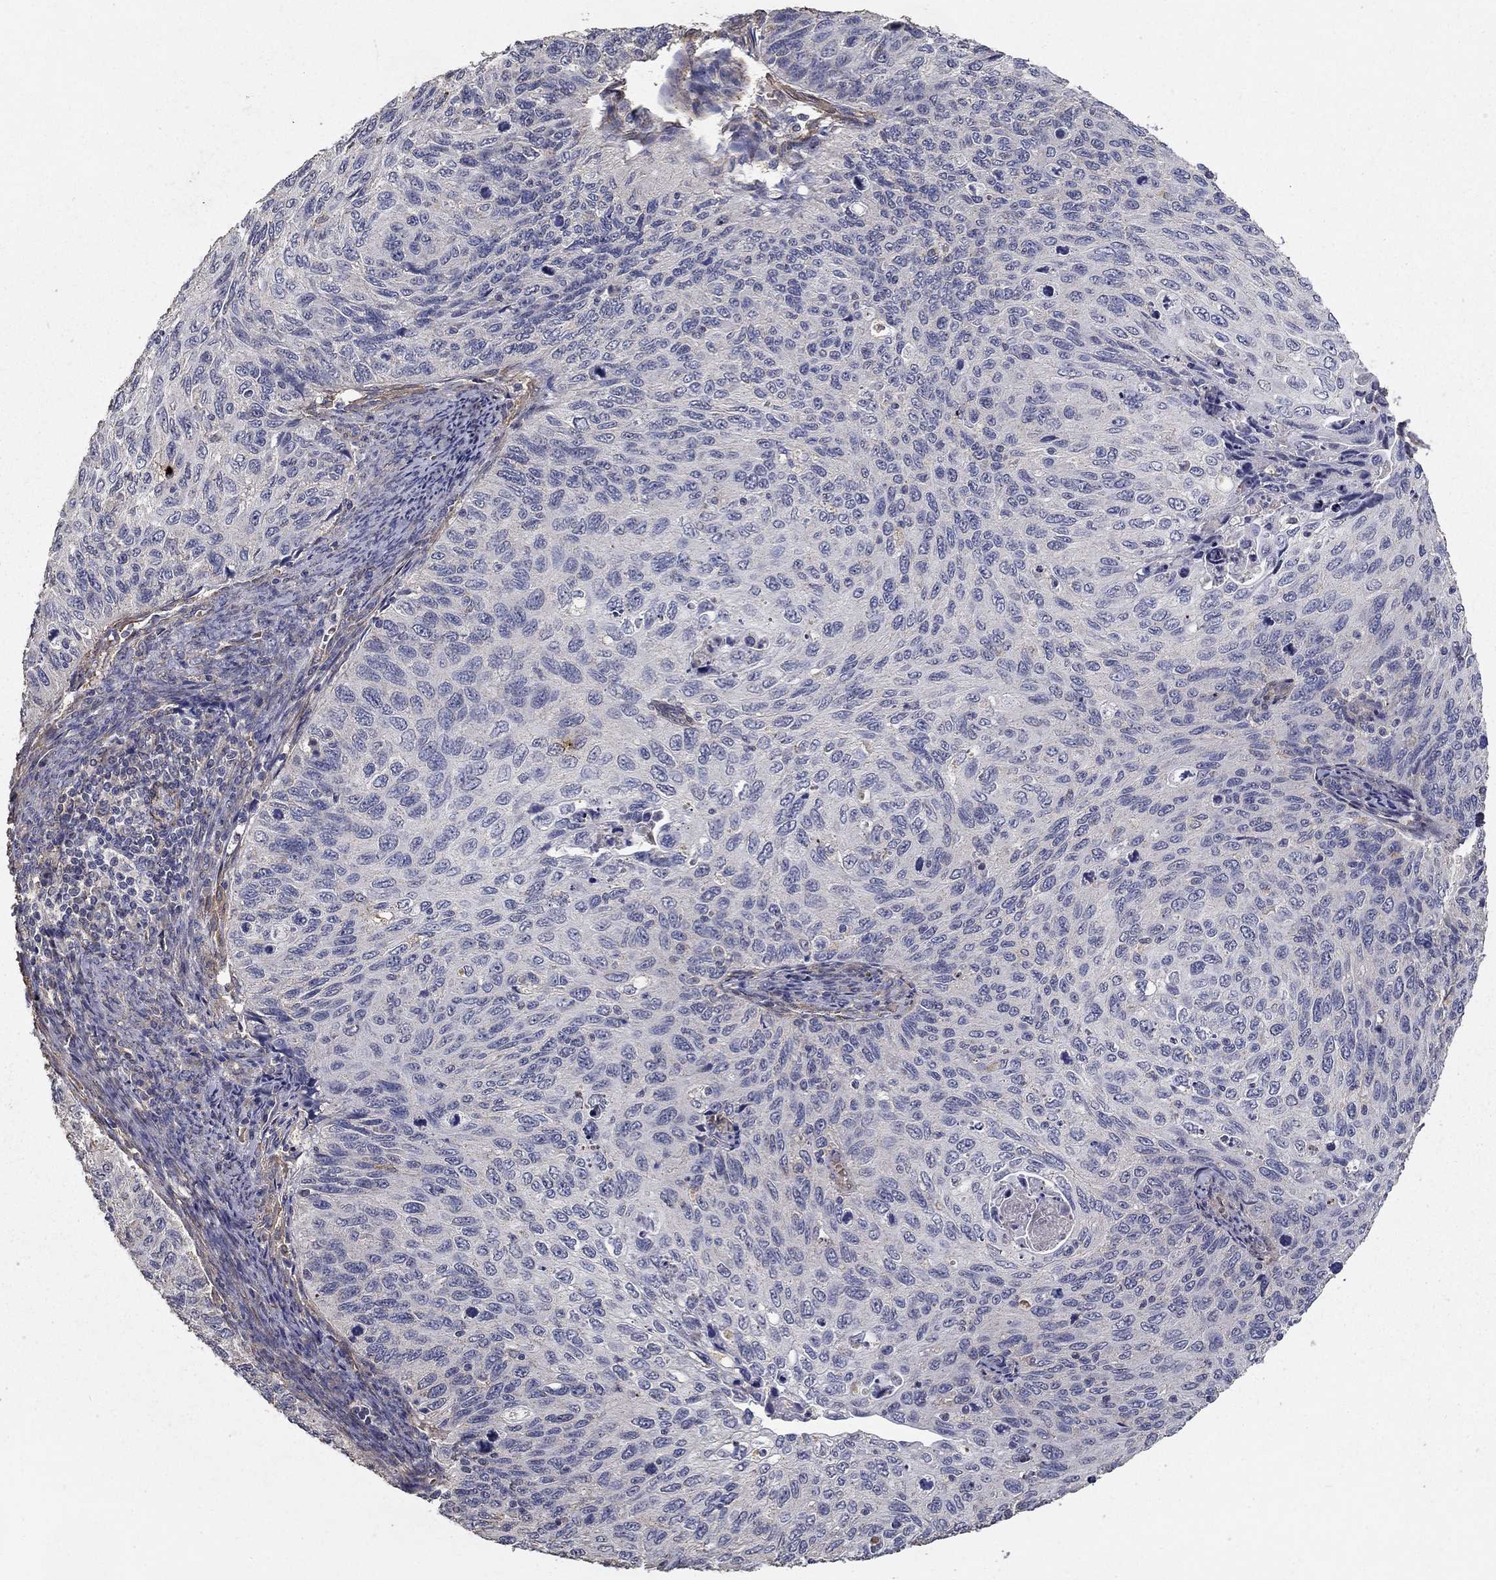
{"staining": {"intensity": "negative", "quantity": "none", "location": "none"}, "tissue": "cervical cancer", "cell_type": "Tumor cells", "image_type": "cancer", "snomed": [{"axis": "morphology", "description": "Squamous cell carcinoma, NOS"}, {"axis": "topography", "description": "Cervix"}], "caption": "Tumor cells show no significant staining in cervical cancer.", "gene": "MPP2", "patient": {"sex": "female", "age": 70}}